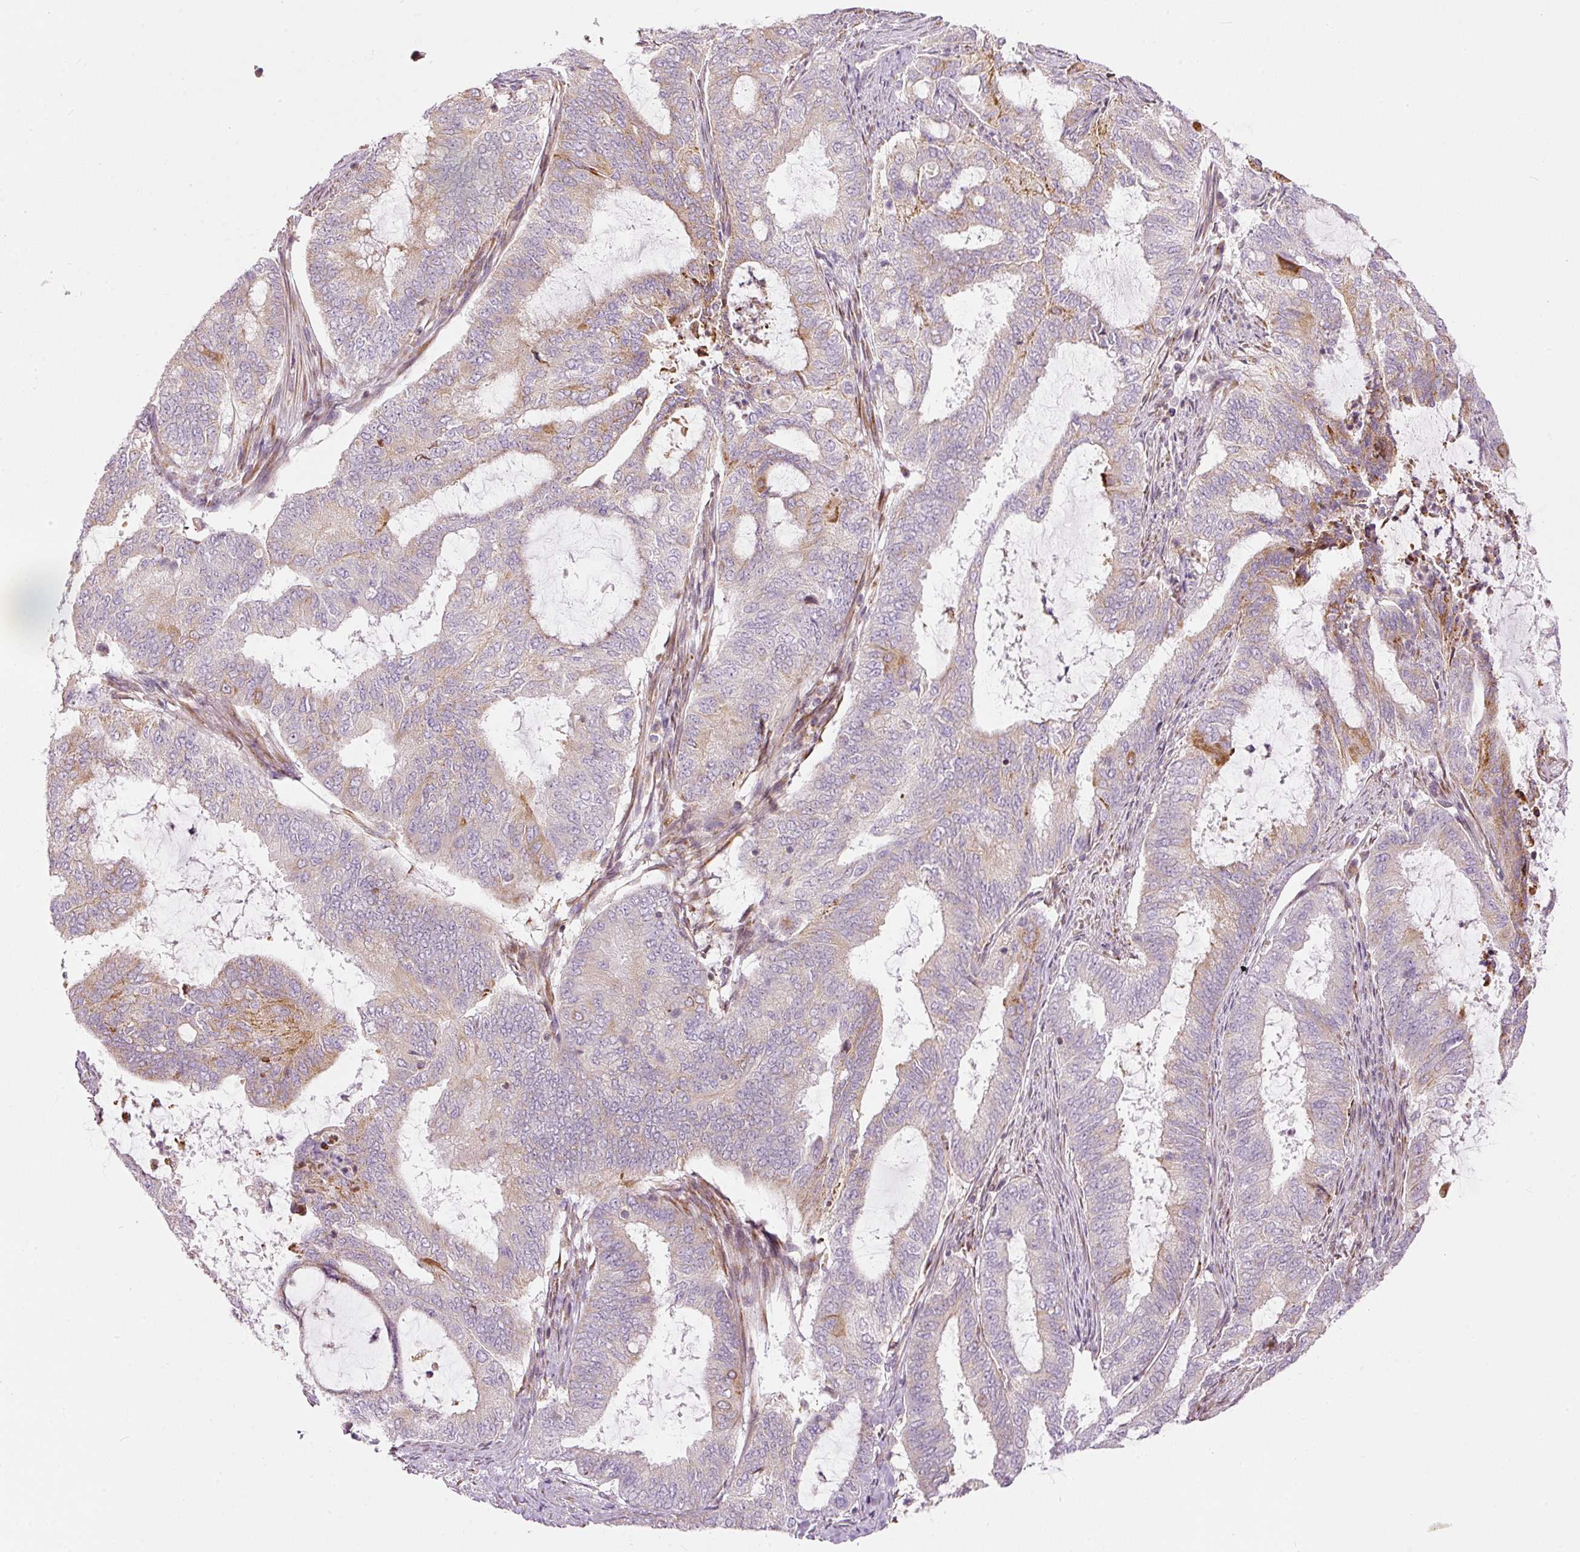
{"staining": {"intensity": "weak", "quantity": "<25%", "location": "cytoplasmic/membranous"}, "tissue": "endometrial cancer", "cell_type": "Tumor cells", "image_type": "cancer", "snomed": [{"axis": "morphology", "description": "Adenocarcinoma, NOS"}, {"axis": "topography", "description": "Endometrium"}], "caption": "A high-resolution photomicrograph shows immunohistochemistry (IHC) staining of adenocarcinoma (endometrial), which shows no significant staining in tumor cells. (DAB immunohistochemistry (IHC), high magnification).", "gene": "SNAPC5", "patient": {"sex": "female", "age": 51}}